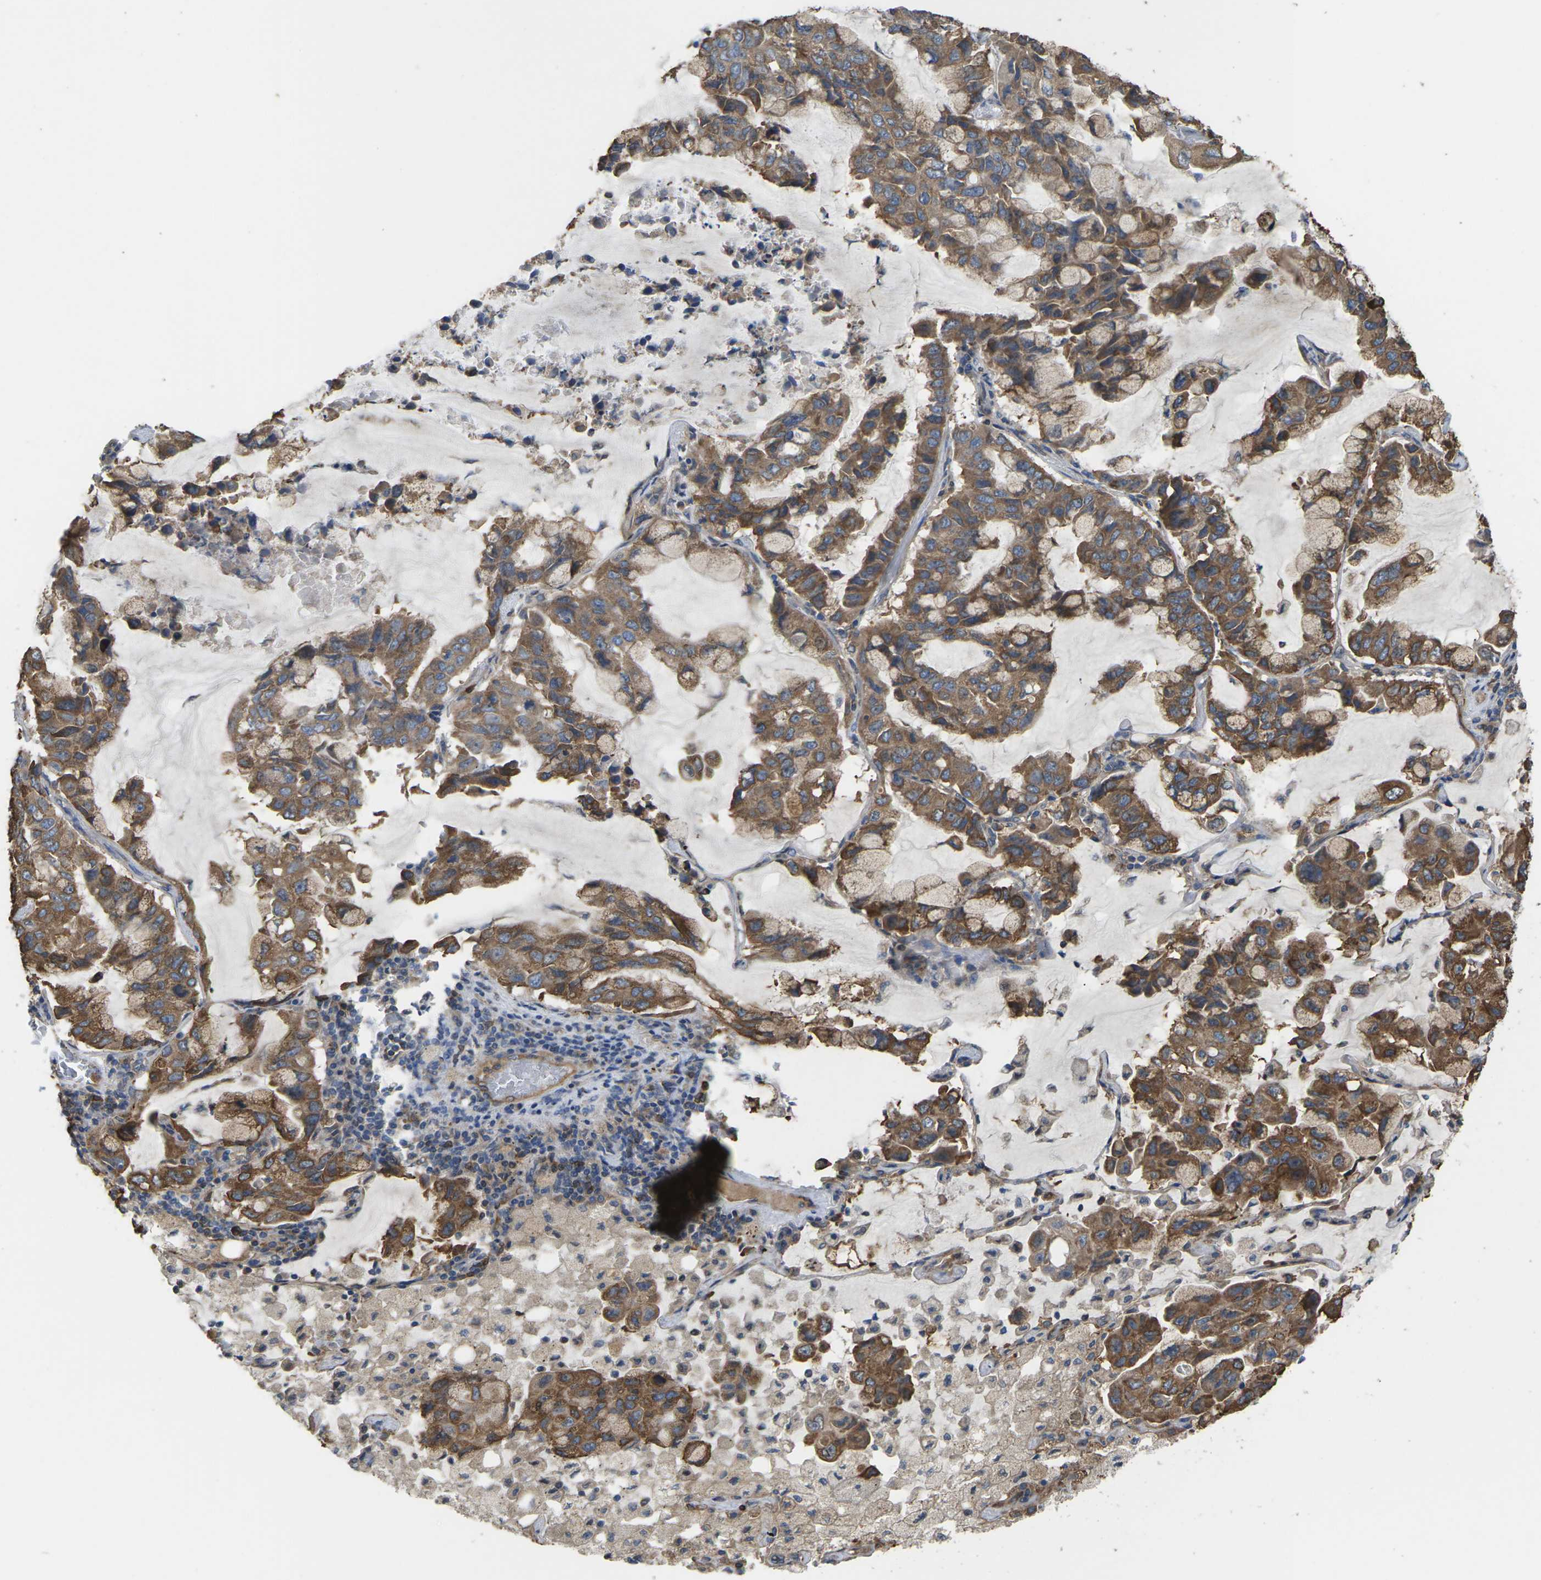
{"staining": {"intensity": "moderate", "quantity": ">75%", "location": "cytoplasmic/membranous"}, "tissue": "lung cancer", "cell_type": "Tumor cells", "image_type": "cancer", "snomed": [{"axis": "morphology", "description": "Adenocarcinoma, NOS"}, {"axis": "topography", "description": "Lung"}], "caption": "DAB (3,3'-diaminobenzidine) immunohistochemical staining of lung adenocarcinoma displays moderate cytoplasmic/membranous protein expression in approximately >75% of tumor cells. Nuclei are stained in blue.", "gene": "TIAM1", "patient": {"sex": "male", "age": 64}}